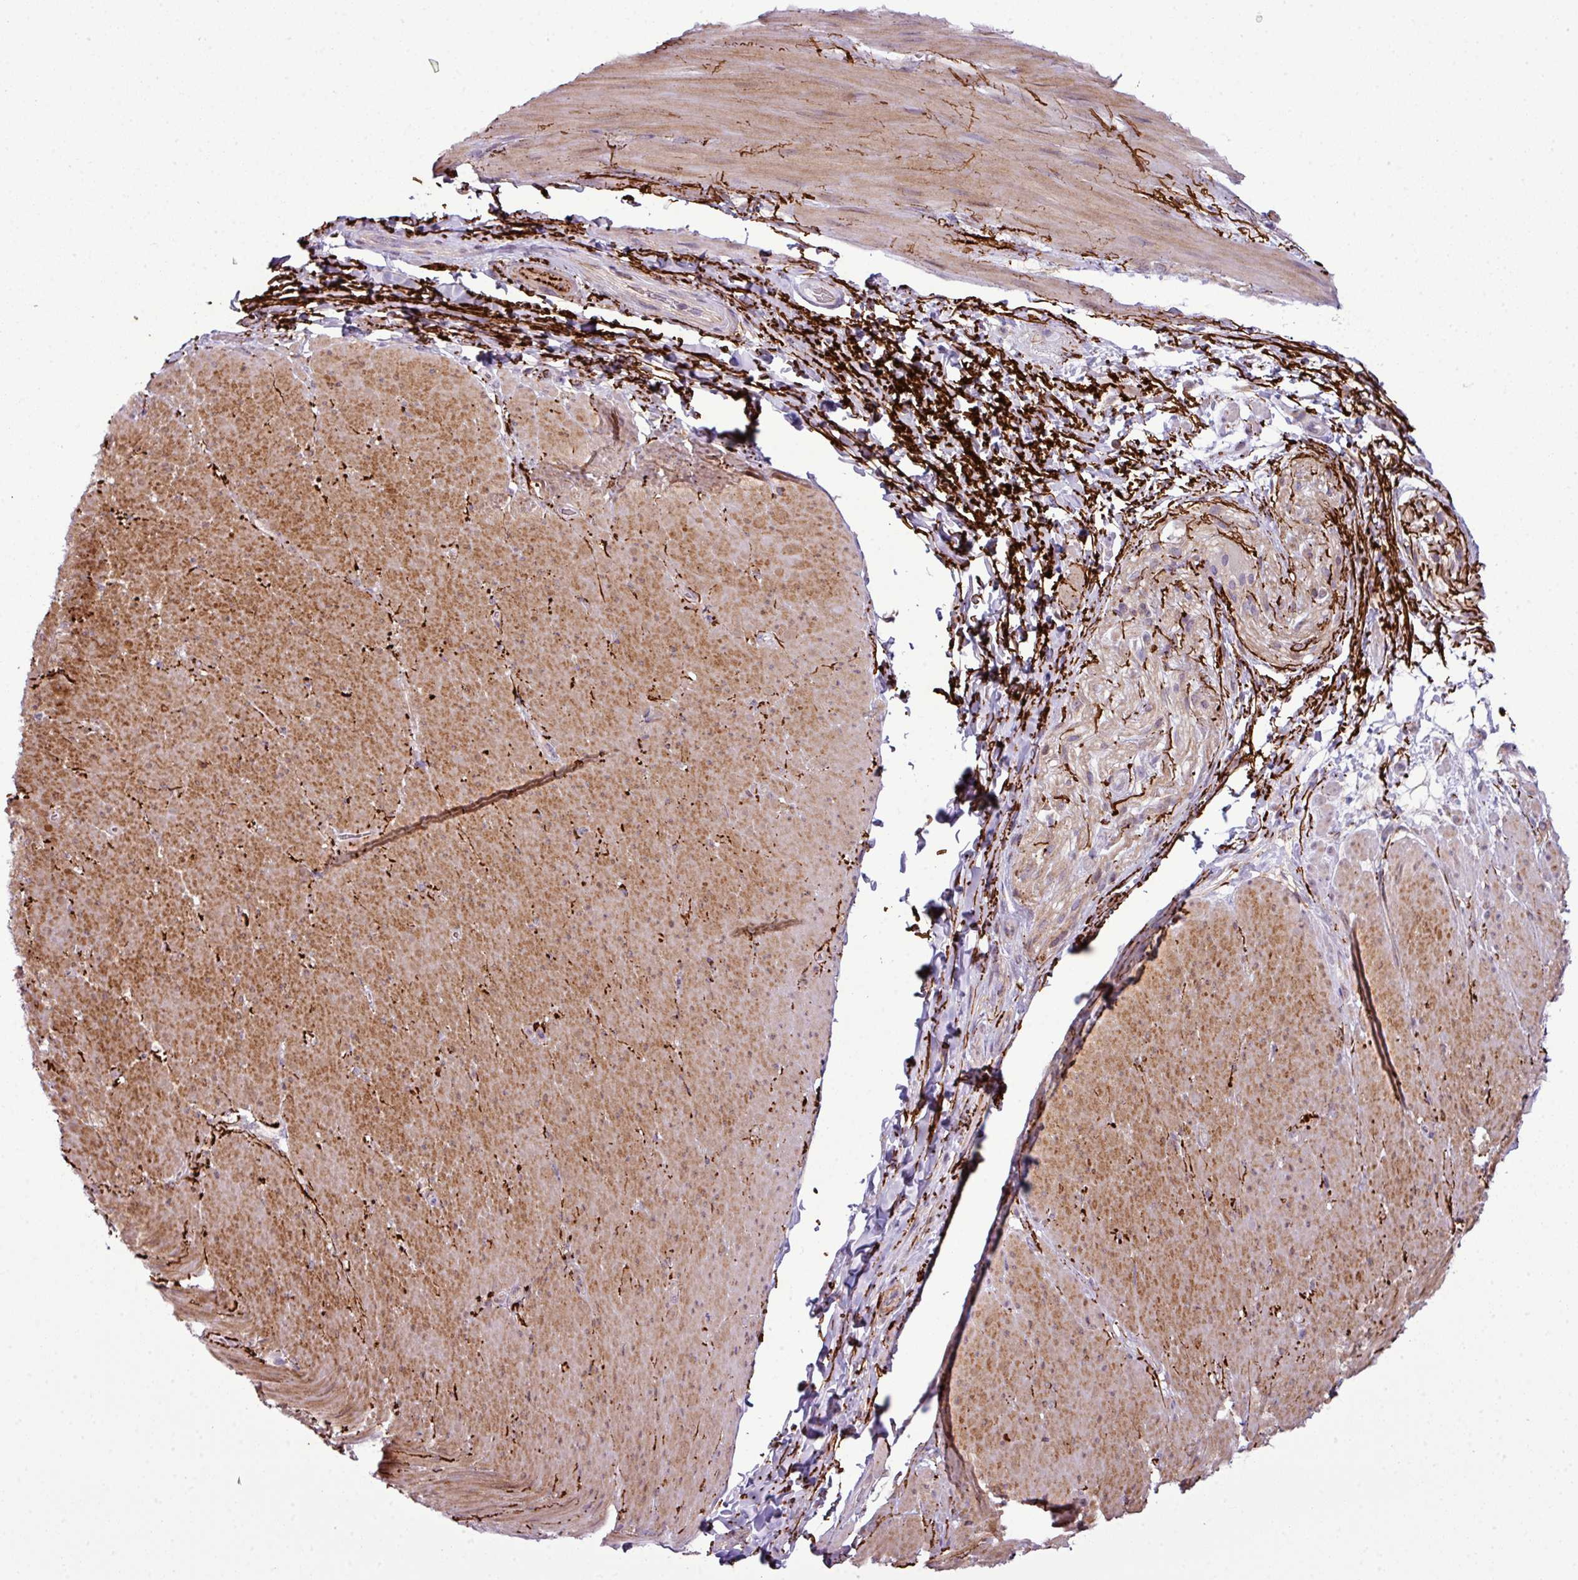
{"staining": {"intensity": "moderate", "quantity": ">75%", "location": "cytoplasmic/membranous"}, "tissue": "smooth muscle", "cell_type": "Smooth muscle cells", "image_type": "normal", "snomed": [{"axis": "morphology", "description": "Normal tissue, NOS"}, {"axis": "topography", "description": "Smooth muscle"}, {"axis": "topography", "description": "Rectum"}], "caption": "Unremarkable smooth muscle shows moderate cytoplasmic/membranous staining in approximately >75% of smooth muscle cells, visualized by immunohistochemistry.", "gene": "COL8A1", "patient": {"sex": "male", "age": 53}}